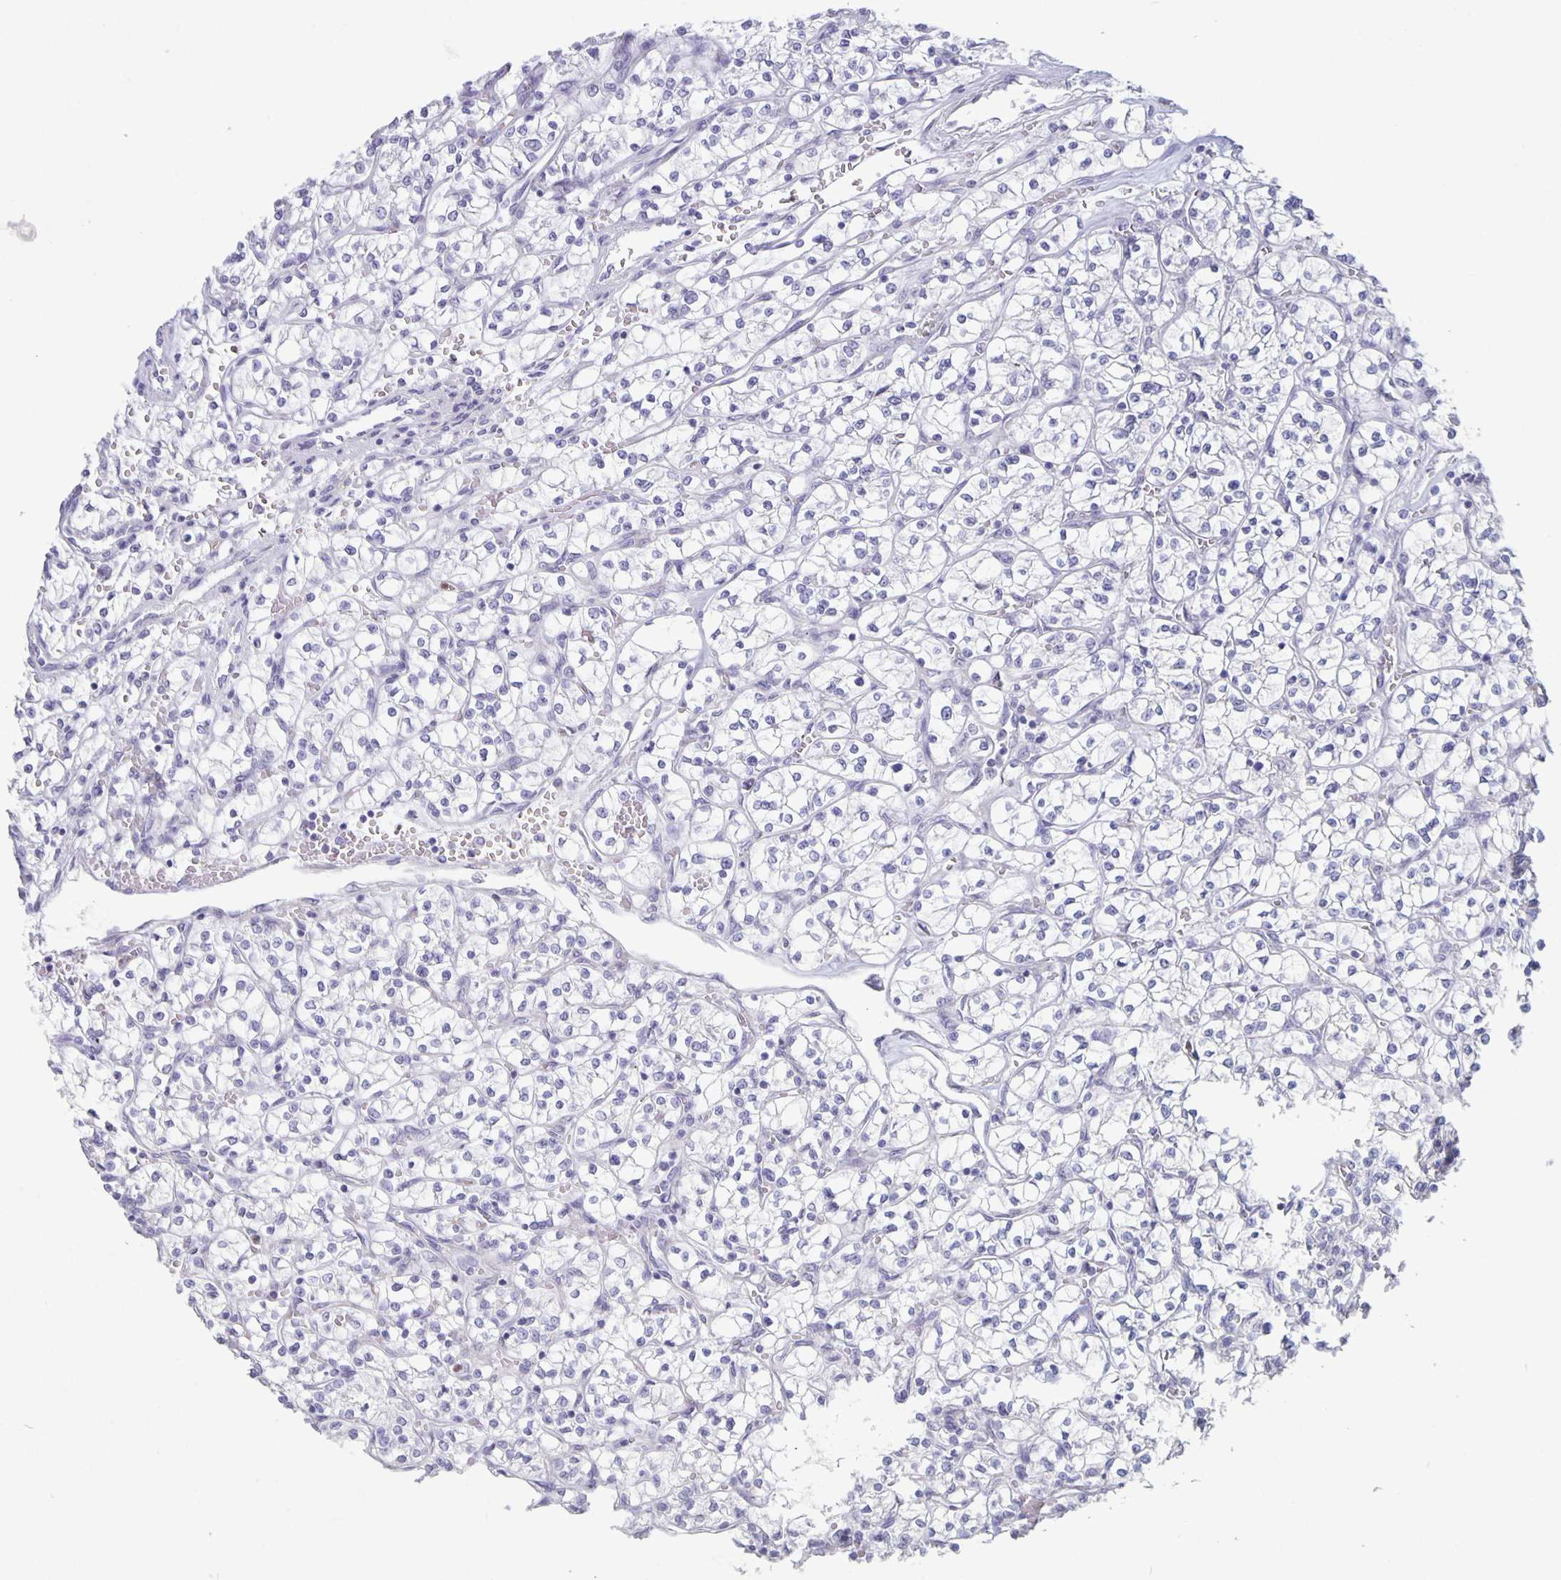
{"staining": {"intensity": "negative", "quantity": "none", "location": "none"}, "tissue": "renal cancer", "cell_type": "Tumor cells", "image_type": "cancer", "snomed": [{"axis": "morphology", "description": "Adenocarcinoma, NOS"}, {"axis": "topography", "description": "Kidney"}], "caption": "Immunohistochemical staining of human renal cancer (adenocarcinoma) displays no significant staining in tumor cells. (DAB immunohistochemistry with hematoxylin counter stain).", "gene": "PLCB3", "patient": {"sex": "female", "age": 64}}